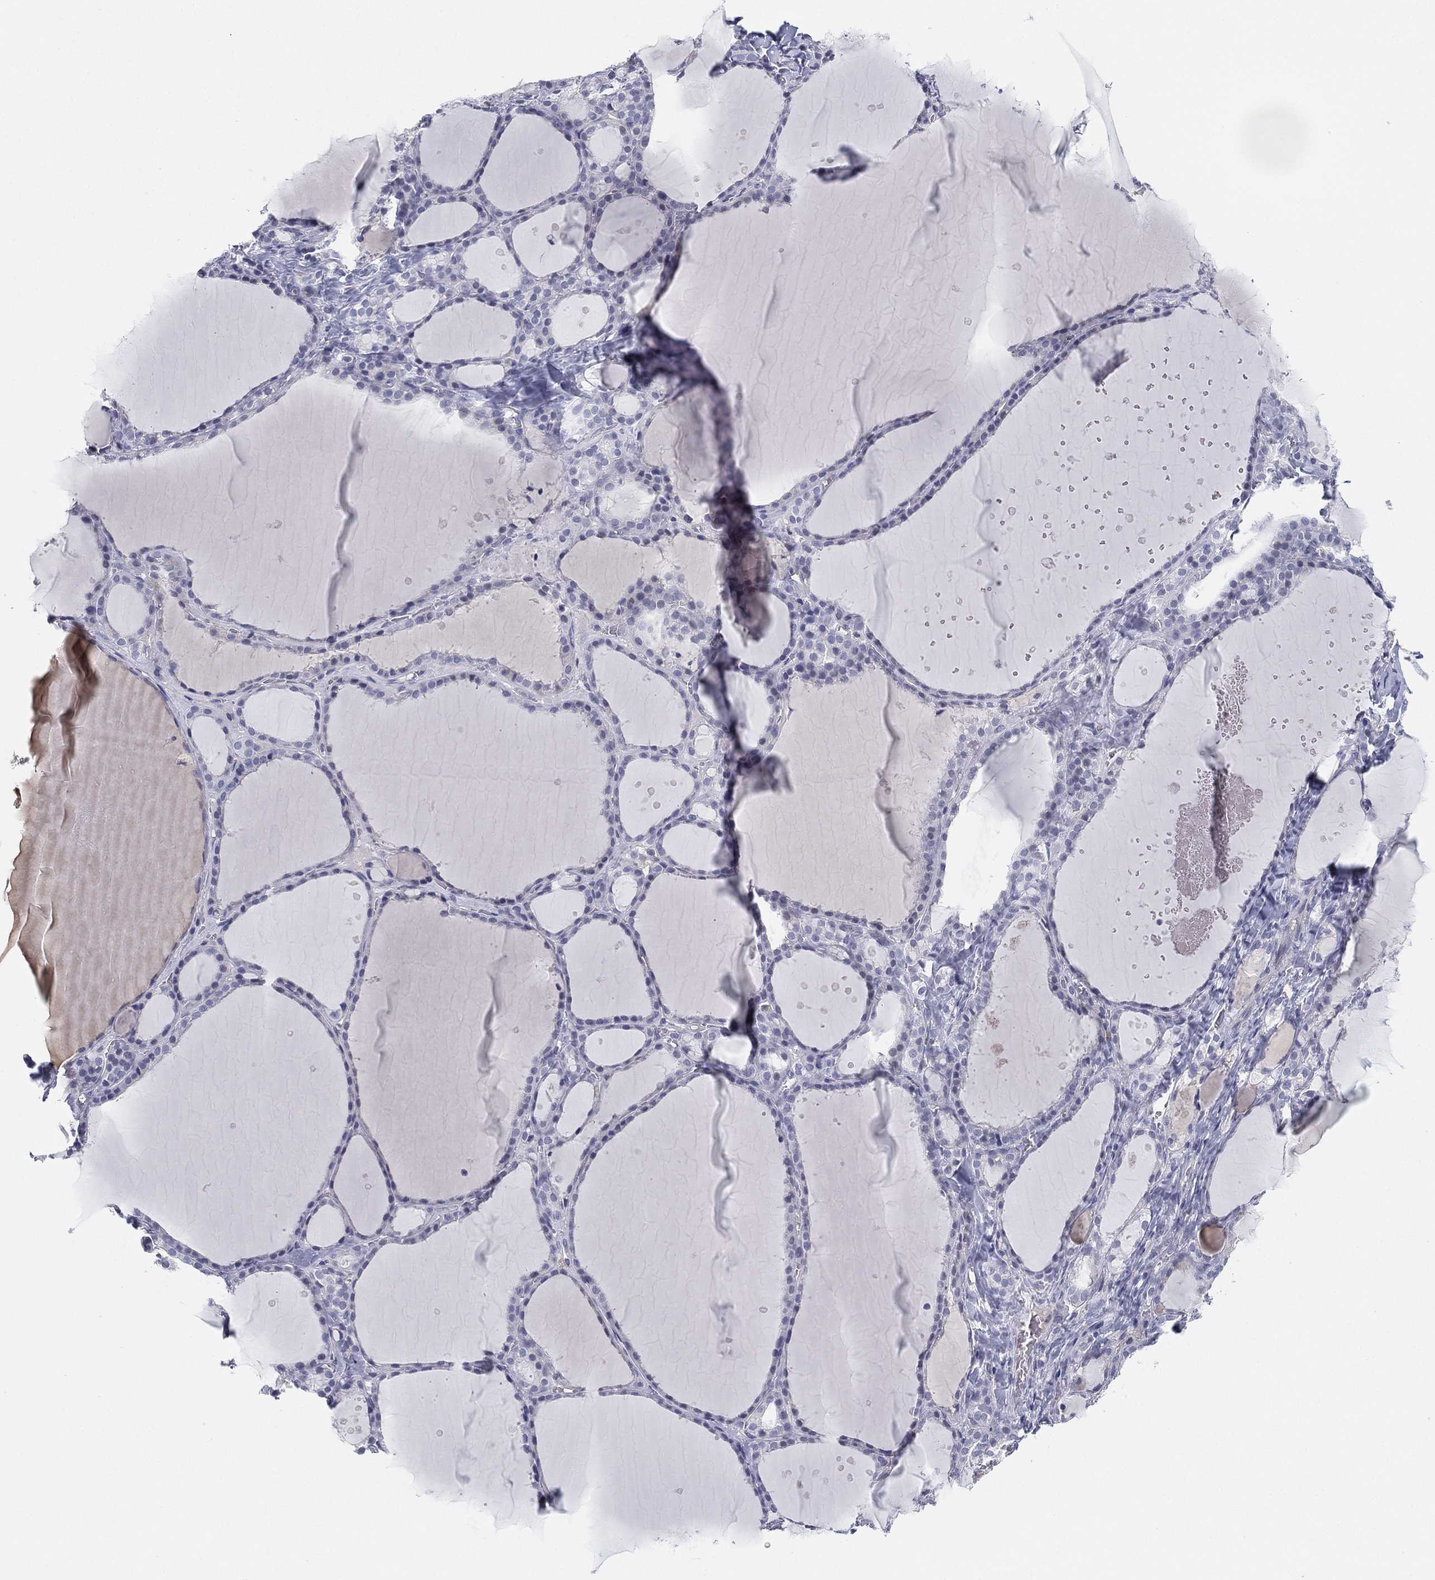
{"staining": {"intensity": "negative", "quantity": "none", "location": "none"}, "tissue": "thyroid gland", "cell_type": "Glandular cells", "image_type": "normal", "snomed": [{"axis": "morphology", "description": "Normal tissue, NOS"}, {"axis": "topography", "description": "Thyroid gland"}], "caption": "High magnification brightfield microscopy of benign thyroid gland stained with DAB (3,3'-diaminobenzidine) (brown) and counterstained with hematoxylin (blue): glandular cells show no significant staining.", "gene": "MLF1", "patient": {"sex": "male", "age": 68}}